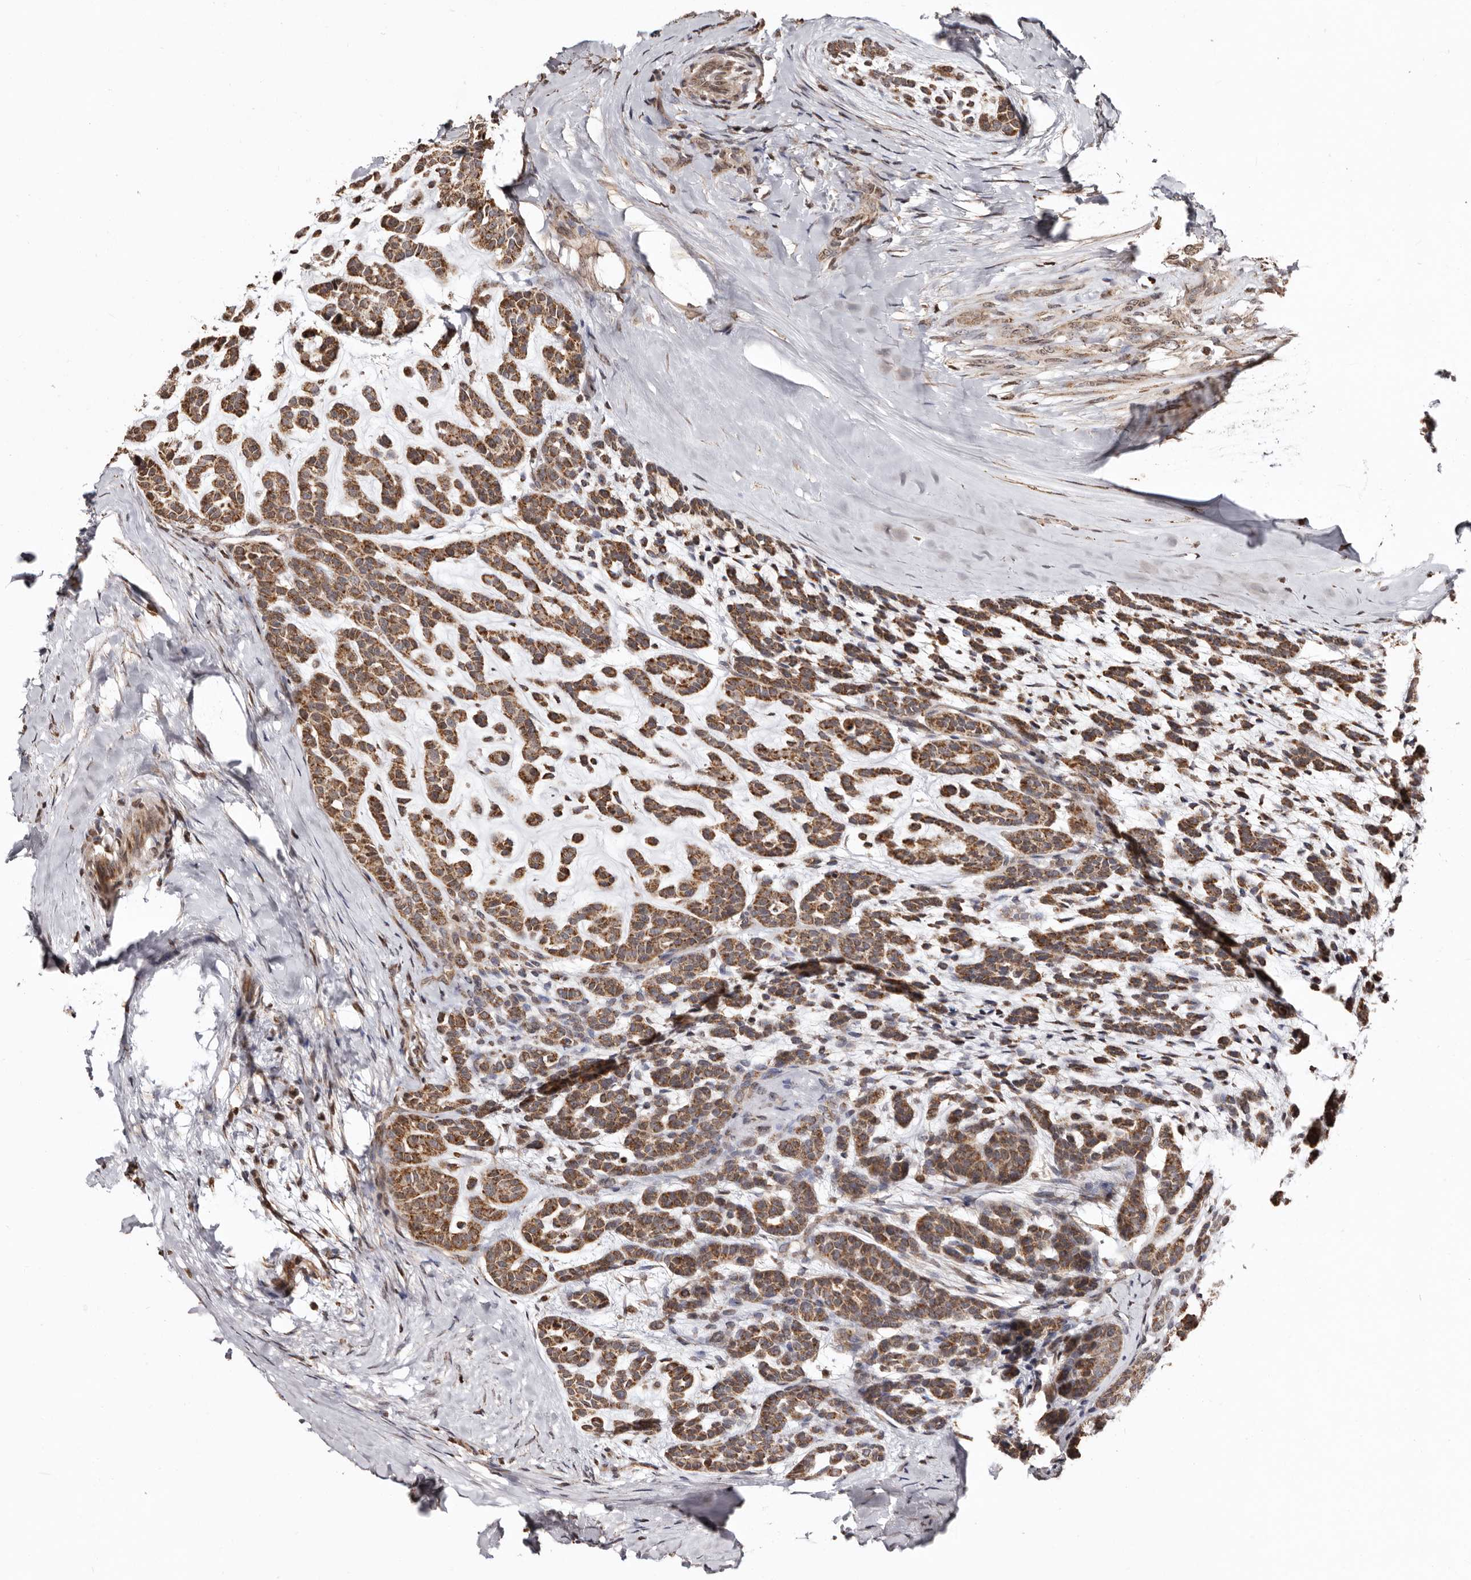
{"staining": {"intensity": "moderate", "quantity": ">75%", "location": "cytoplasmic/membranous"}, "tissue": "head and neck cancer", "cell_type": "Tumor cells", "image_type": "cancer", "snomed": [{"axis": "morphology", "description": "Adenocarcinoma, NOS"}, {"axis": "morphology", "description": "Adenoma, NOS"}, {"axis": "topography", "description": "Head-Neck"}], "caption": "DAB immunohistochemical staining of adenoma (head and neck) reveals moderate cytoplasmic/membranous protein expression in approximately >75% of tumor cells.", "gene": "CCDC190", "patient": {"sex": "female", "age": 55}}